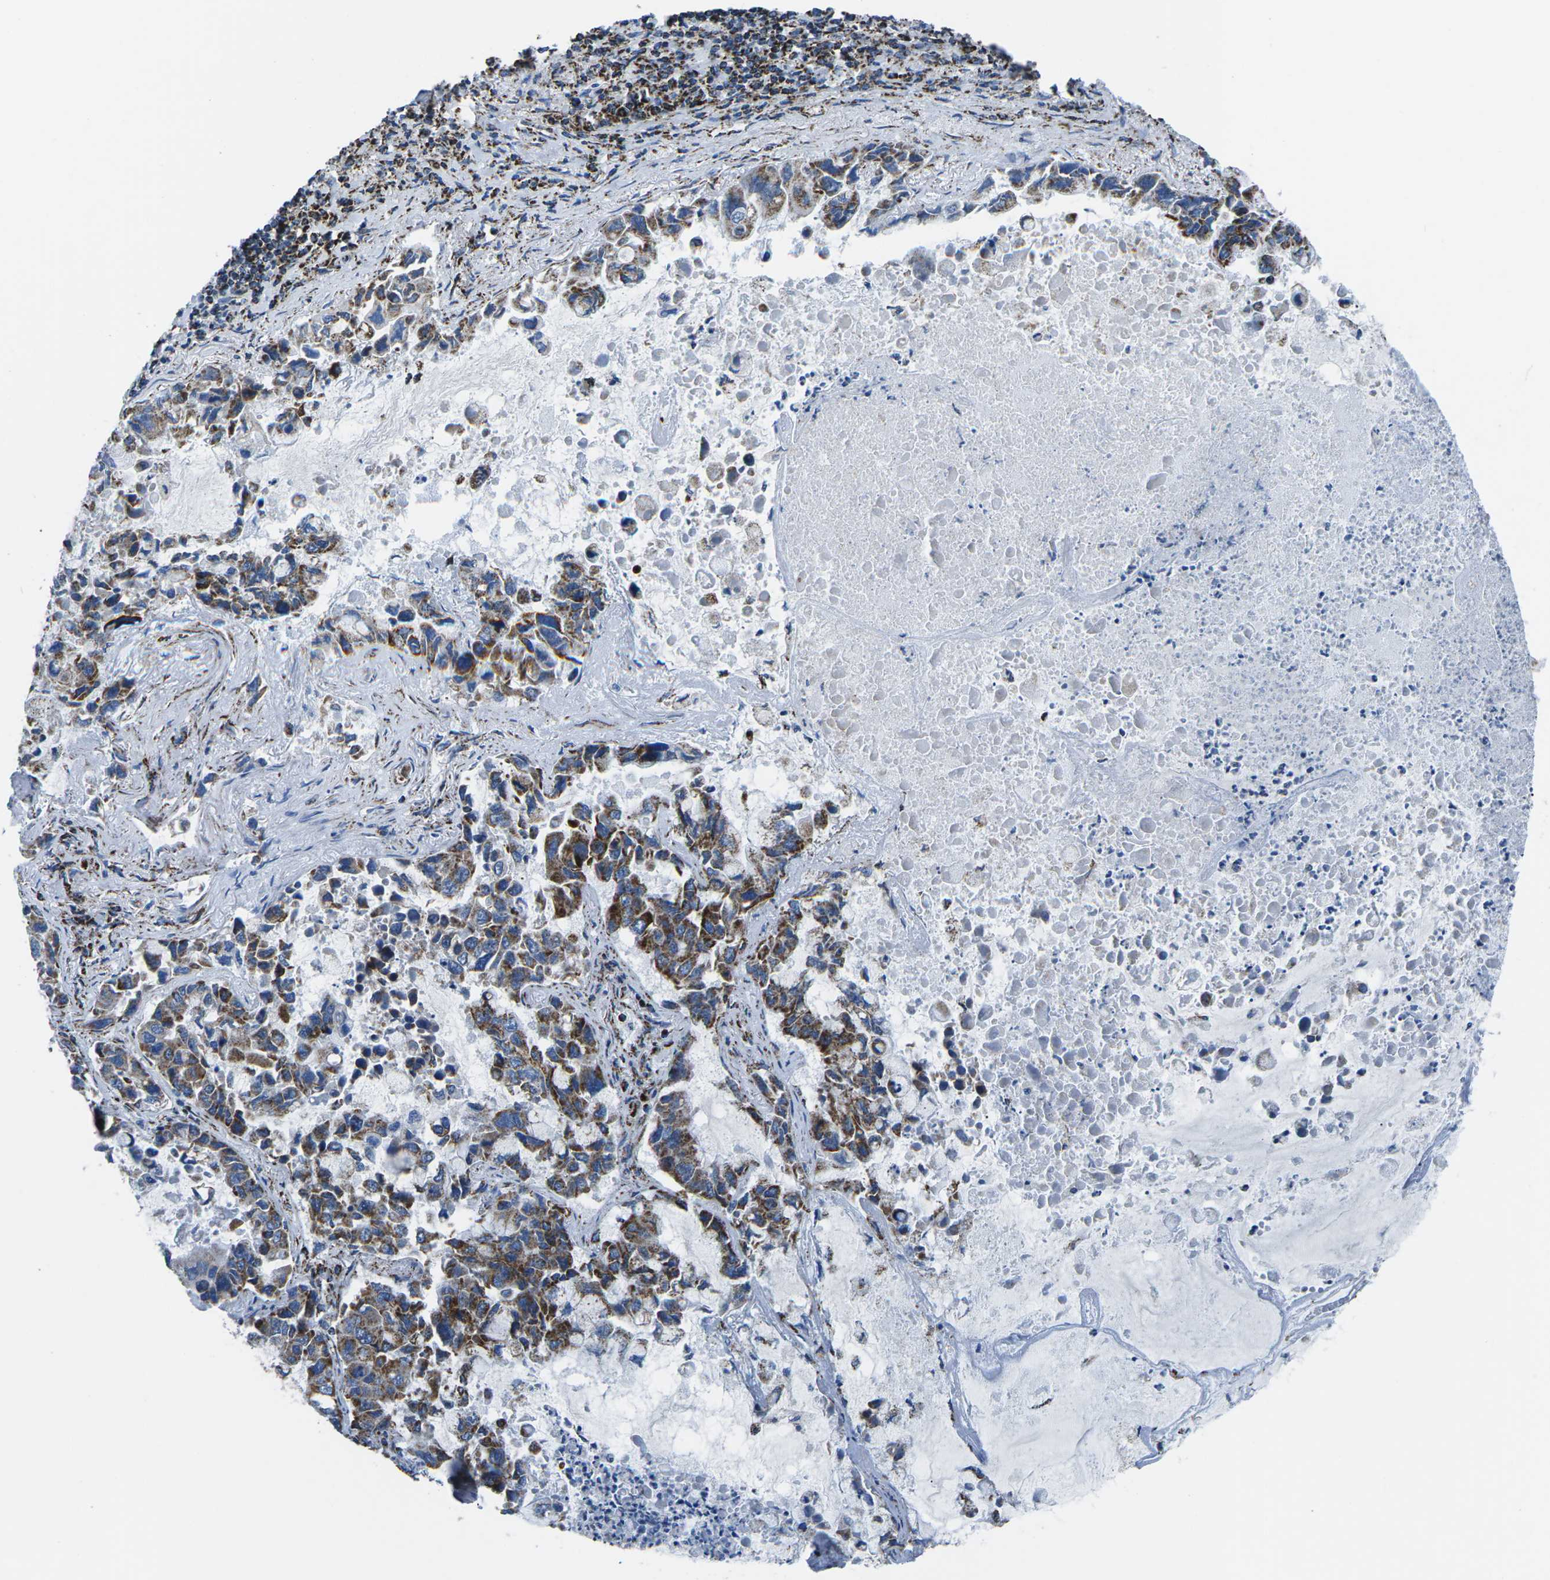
{"staining": {"intensity": "strong", "quantity": ">75%", "location": "cytoplasmic/membranous"}, "tissue": "lung cancer", "cell_type": "Tumor cells", "image_type": "cancer", "snomed": [{"axis": "morphology", "description": "Adenocarcinoma, NOS"}, {"axis": "topography", "description": "Lung"}], "caption": "This is an image of immunohistochemistry staining of adenocarcinoma (lung), which shows strong positivity in the cytoplasmic/membranous of tumor cells.", "gene": "MT-CO2", "patient": {"sex": "male", "age": 64}}